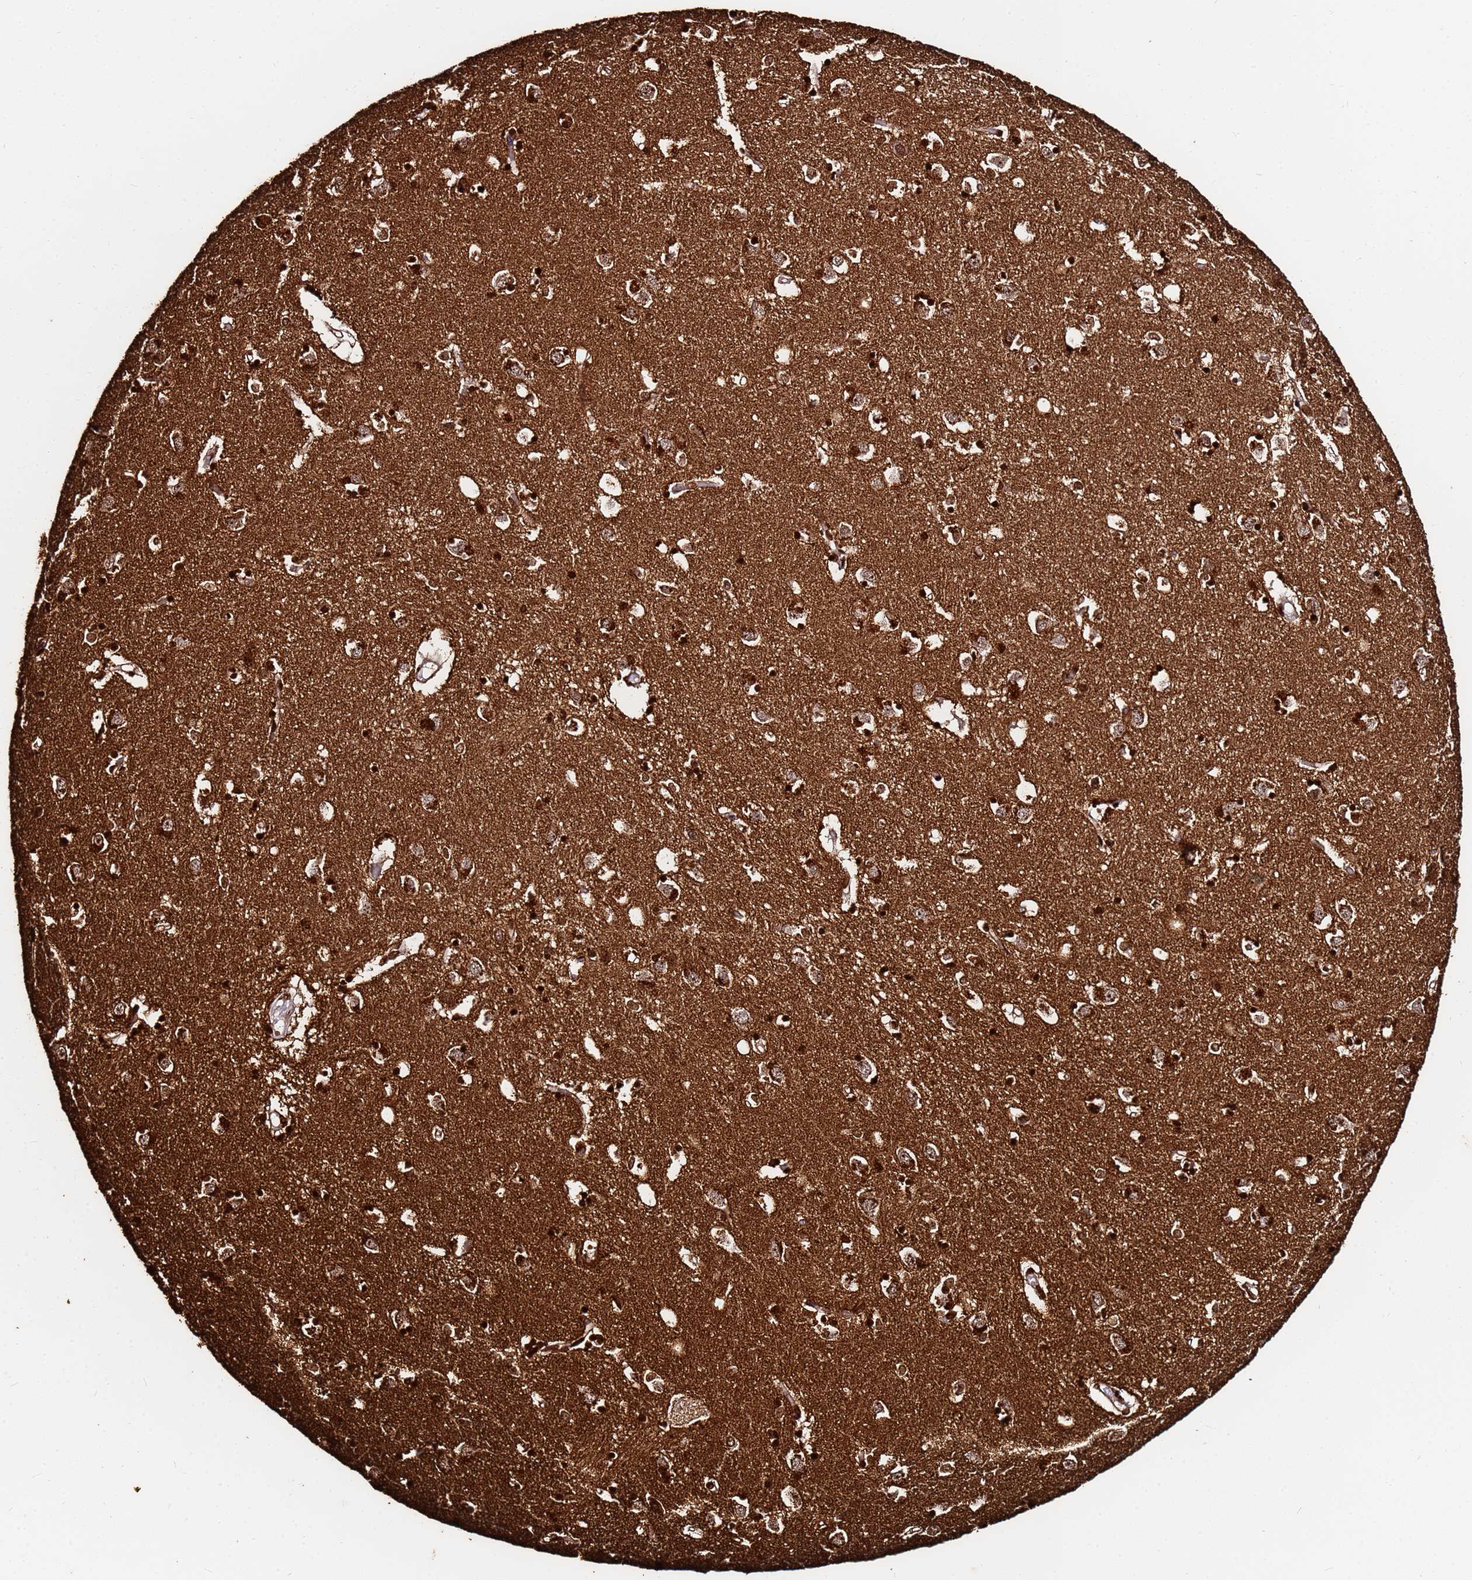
{"staining": {"intensity": "strong", "quantity": ">75%", "location": "cytoplasmic/membranous,nuclear"}, "tissue": "caudate", "cell_type": "Glial cells", "image_type": "normal", "snomed": [{"axis": "morphology", "description": "Normal tissue, NOS"}, {"axis": "topography", "description": "Lateral ventricle wall"}], "caption": "Protein staining of unremarkable caudate demonstrates strong cytoplasmic/membranous,nuclear staining in approximately >75% of glial cells. The protein is stained brown, and the nuclei are stained in blue (DAB IHC with brightfield microscopy, high magnification).", "gene": "BASP1", "patient": {"sex": "male", "age": 70}}